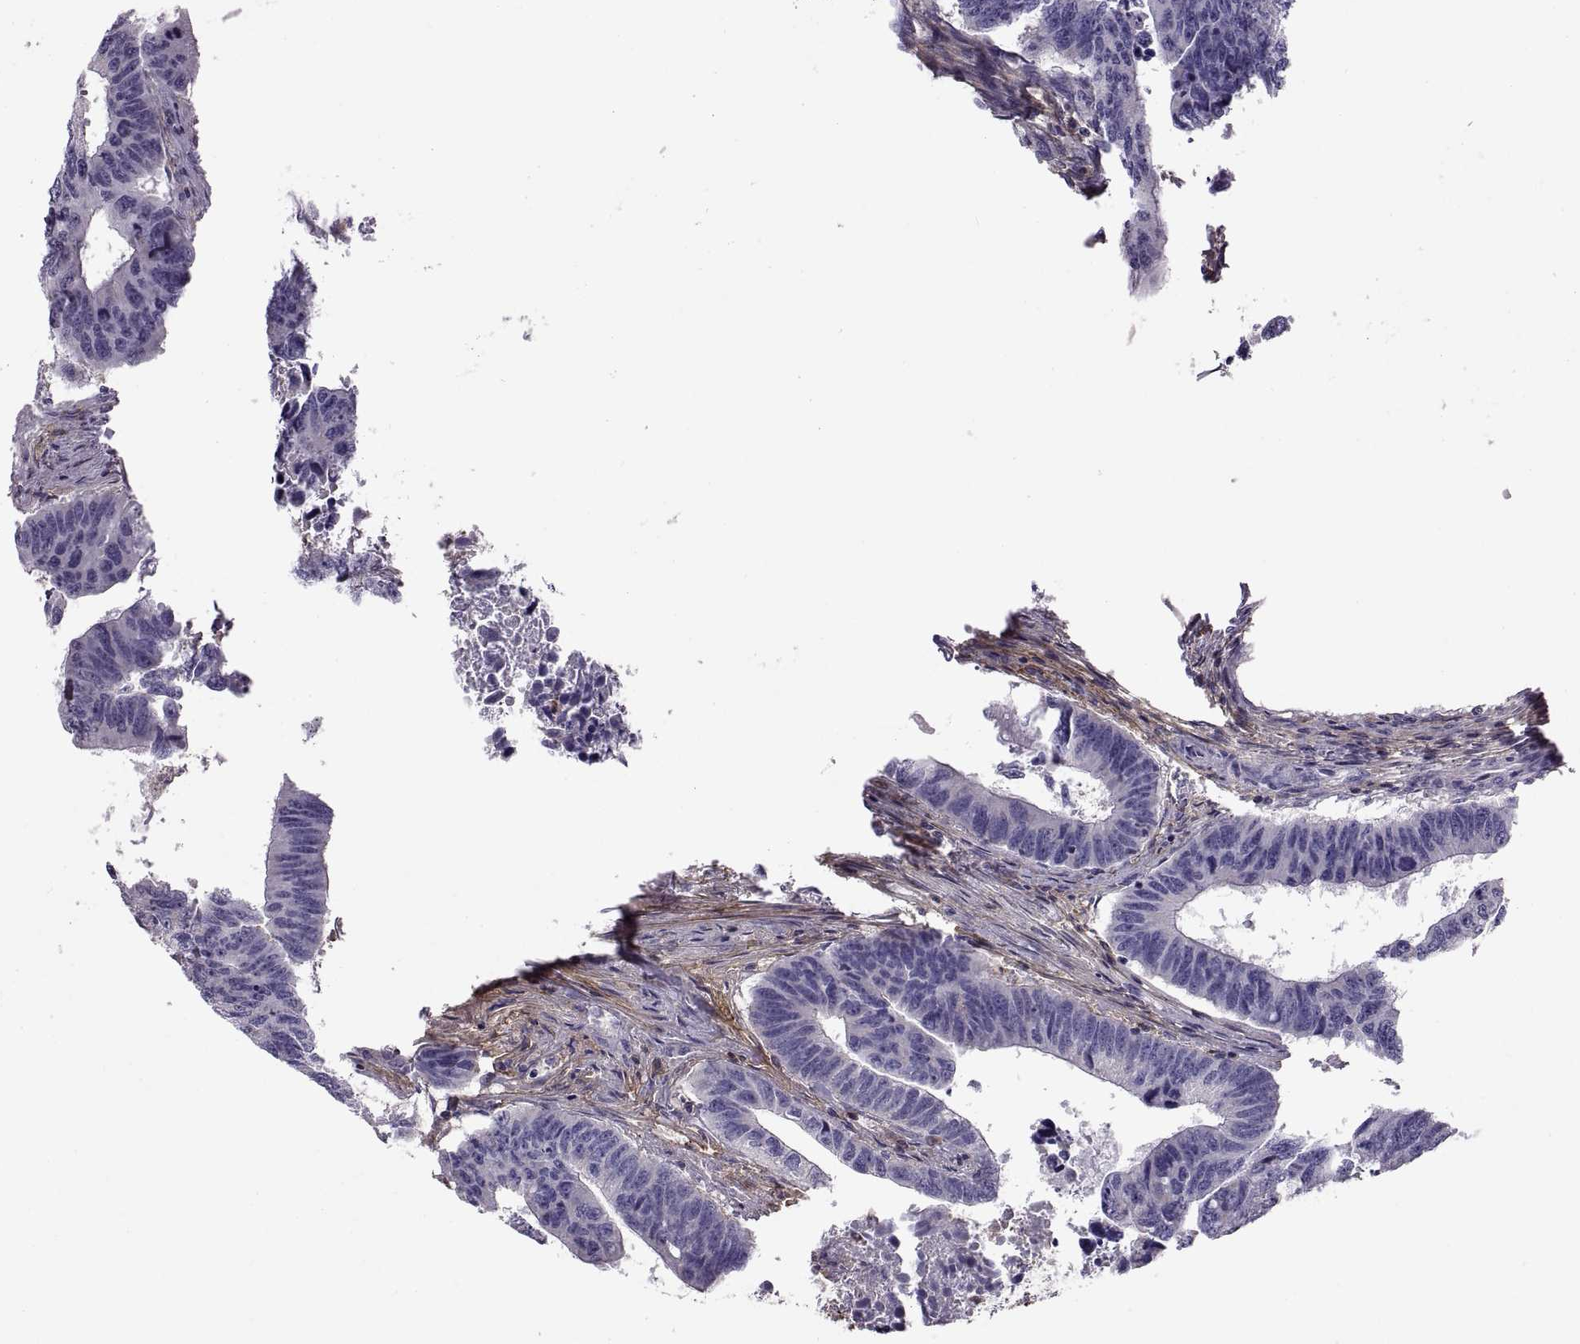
{"staining": {"intensity": "negative", "quantity": "none", "location": "none"}, "tissue": "colorectal cancer", "cell_type": "Tumor cells", "image_type": "cancer", "snomed": [{"axis": "morphology", "description": "Adenocarcinoma, NOS"}, {"axis": "topography", "description": "Rectum"}], "caption": "This is an immunohistochemistry photomicrograph of human colorectal adenocarcinoma. There is no staining in tumor cells.", "gene": "EMILIN2", "patient": {"sex": "female", "age": 85}}